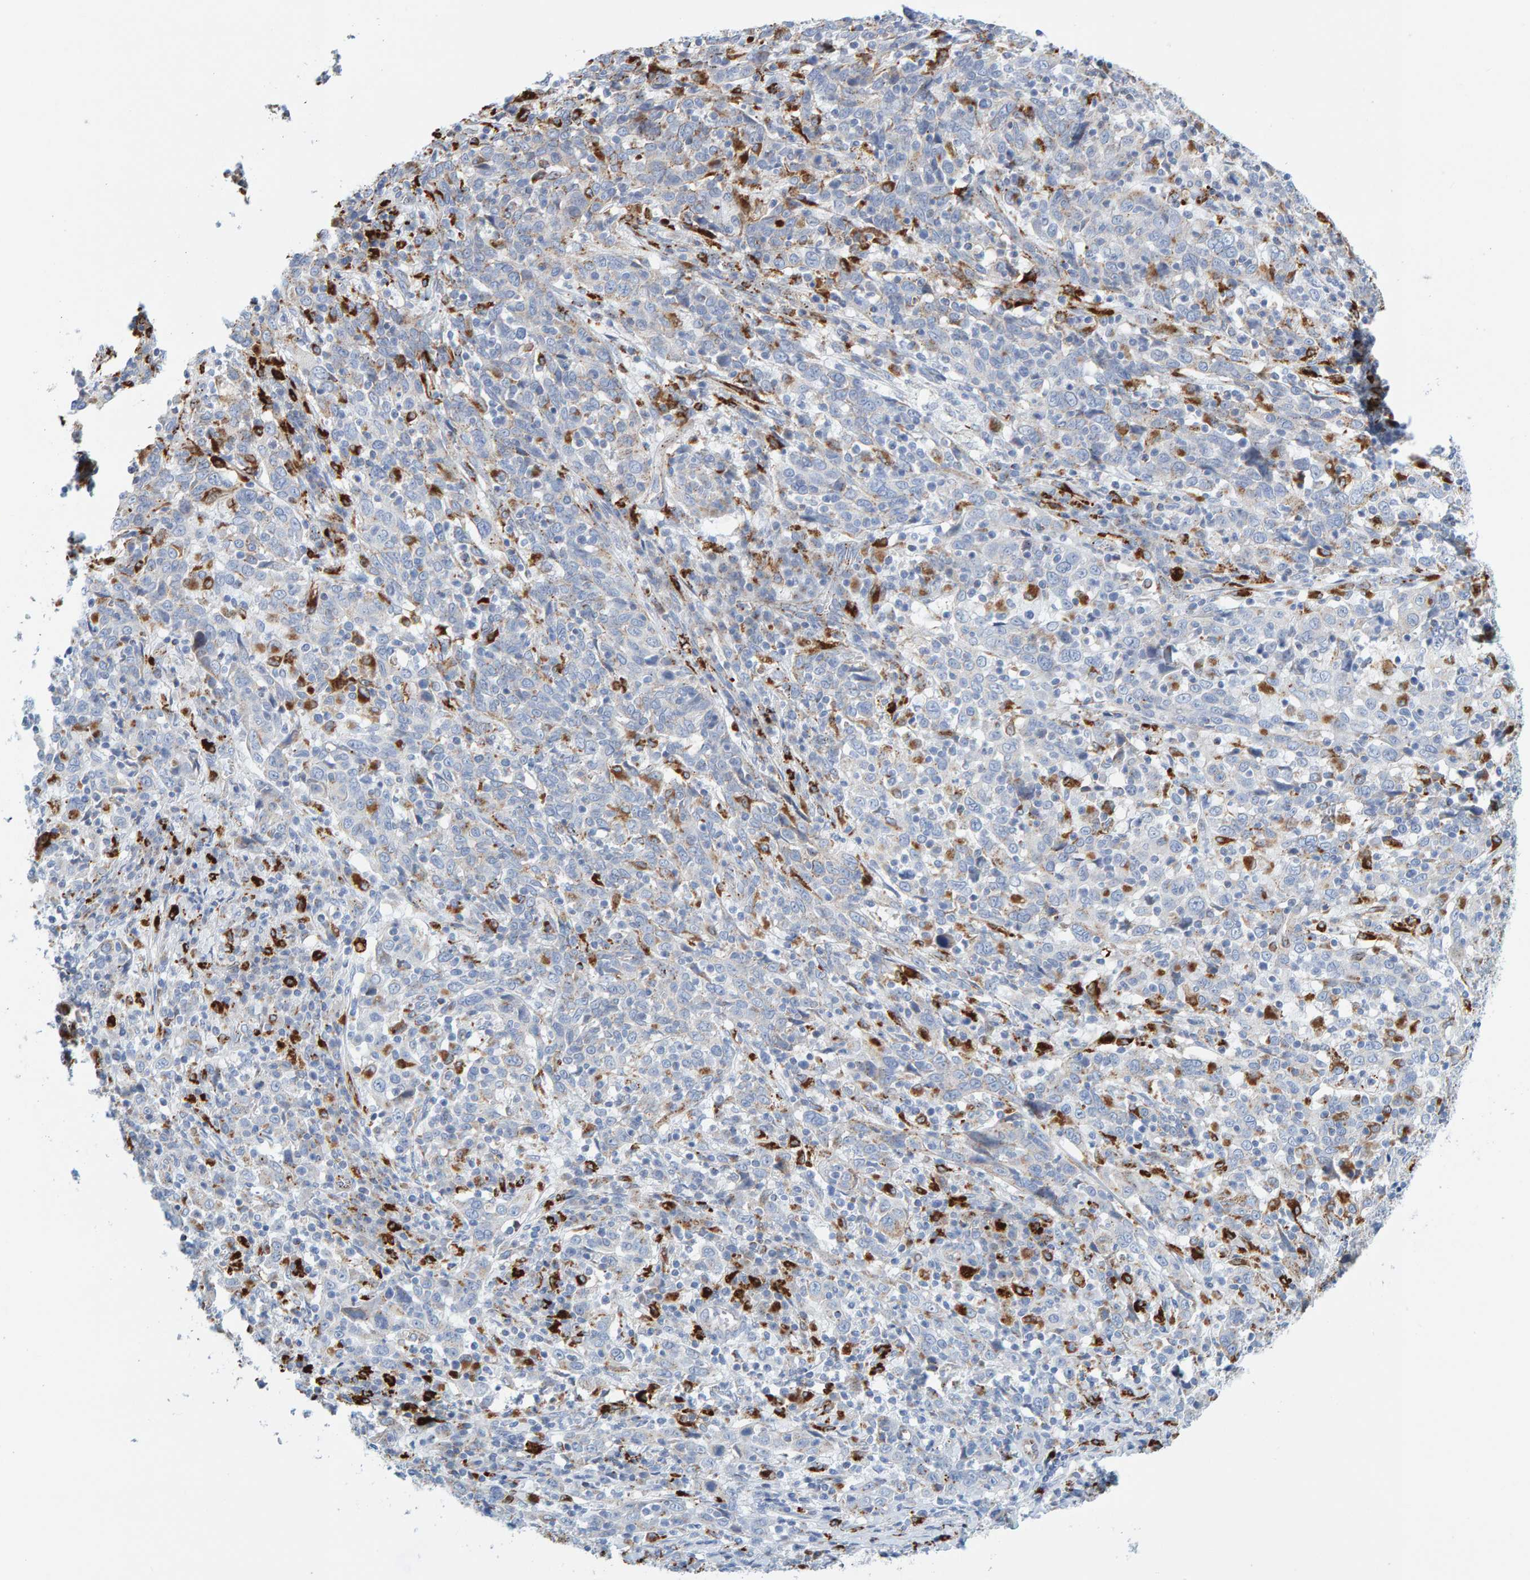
{"staining": {"intensity": "strong", "quantity": "<25%", "location": "cytoplasmic/membranous"}, "tissue": "cervical cancer", "cell_type": "Tumor cells", "image_type": "cancer", "snomed": [{"axis": "morphology", "description": "Squamous cell carcinoma, NOS"}, {"axis": "topography", "description": "Cervix"}], "caption": "A medium amount of strong cytoplasmic/membranous expression is appreciated in approximately <25% of tumor cells in cervical cancer tissue.", "gene": "BIN3", "patient": {"sex": "female", "age": 46}}